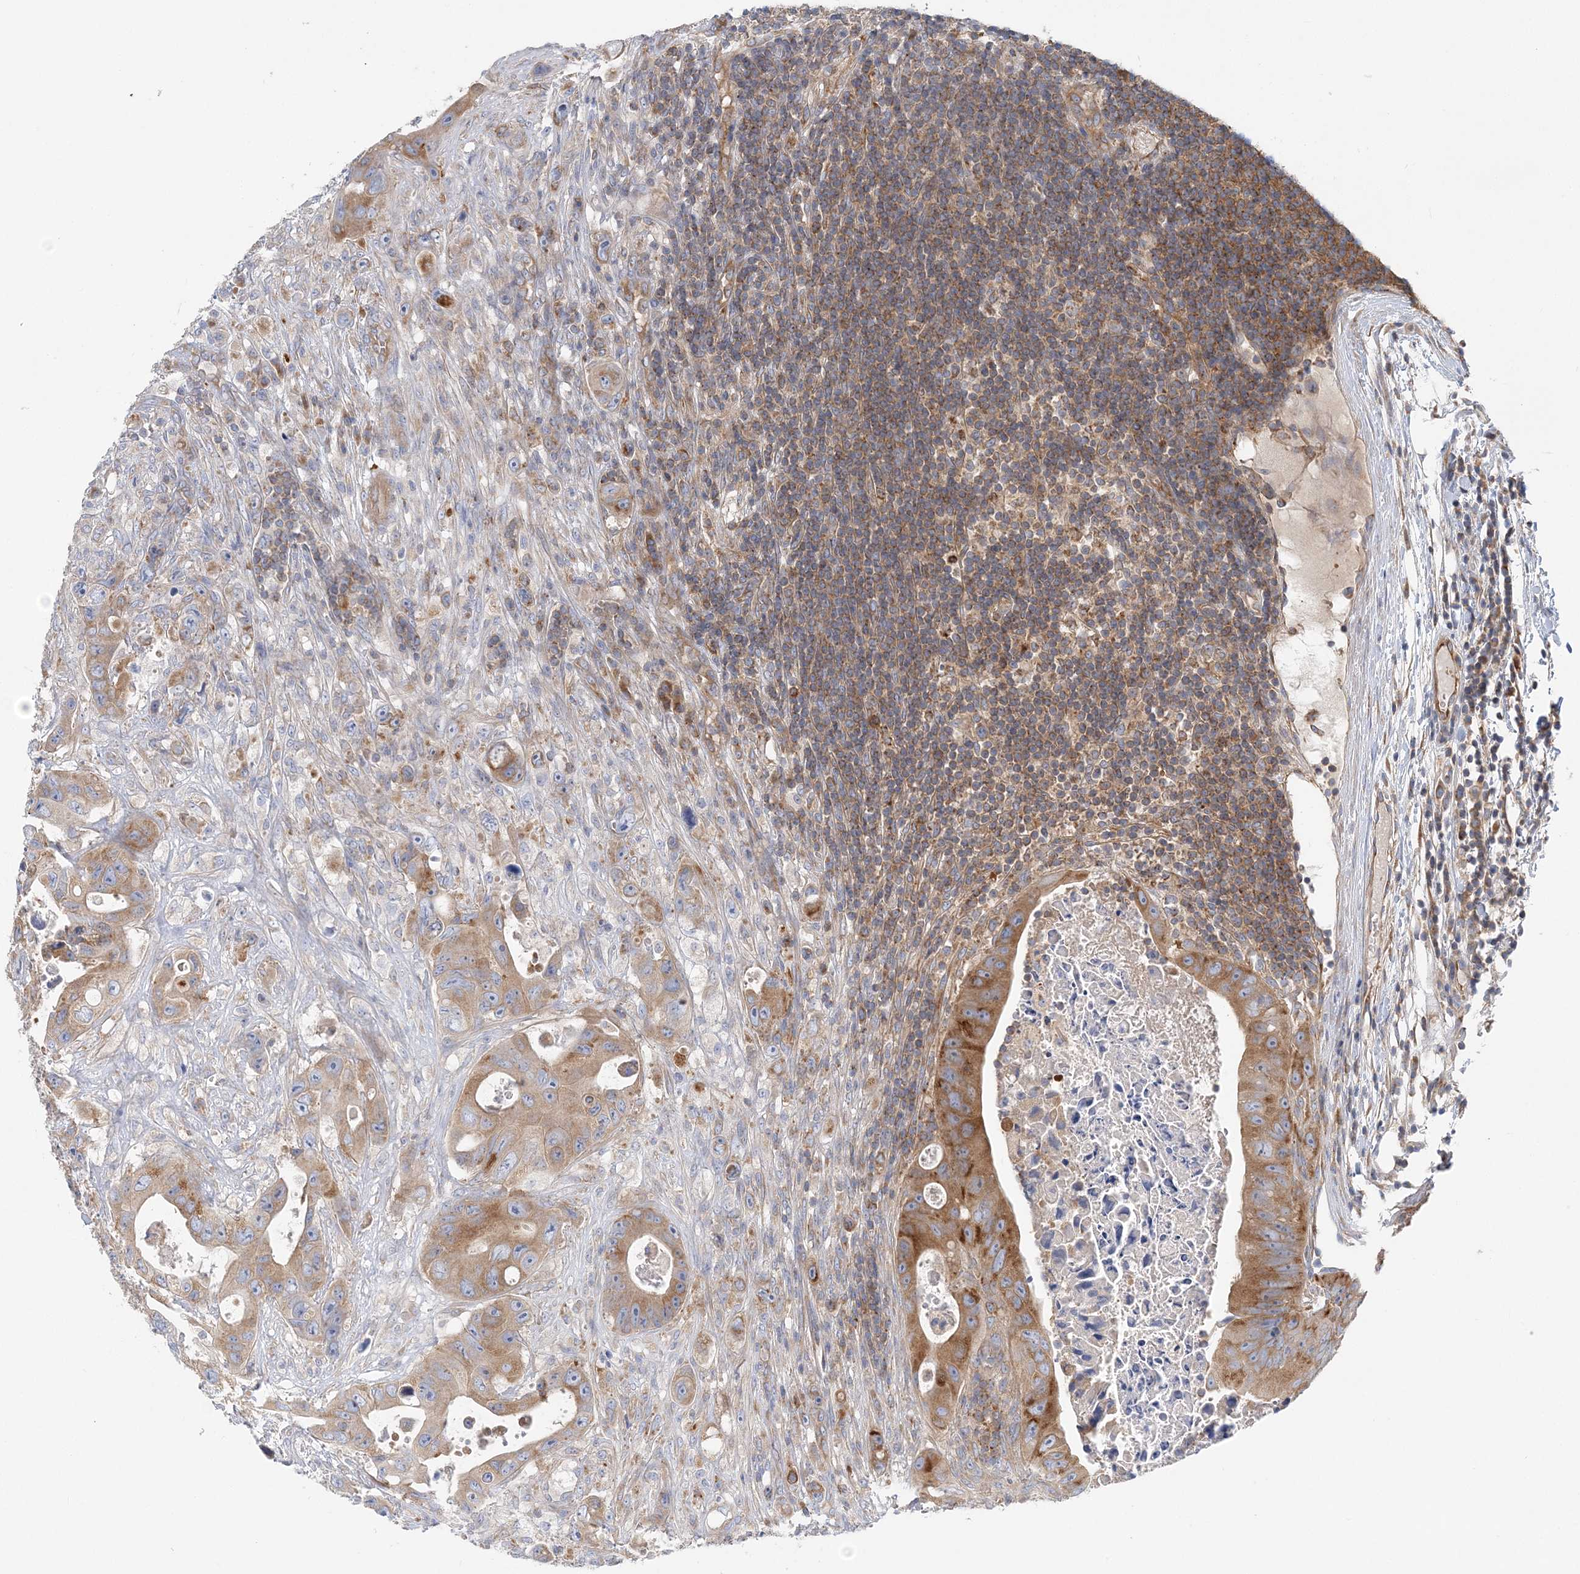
{"staining": {"intensity": "moderate", "quantity": ">75%", "location": "cytoplasmic/membranous"}, "tissue": "colorectal cancer", "cell_type": "Tumor cells", "image_type": "cancer", "snomed": [{"axis": "morphology", "description": "Adenocarcinoma, NOS"}, {"axis": "topography", "description": "Colon"}], "caption": "Immunohistochemistry (IHC) of colorectal adenocarcinoma shows medium levels of moderate cytoplasmic/membranous positivity in about >75% of tumor cells.", "gene": "FAM114A2", "patient": {"sex": "female", "age": 46}}